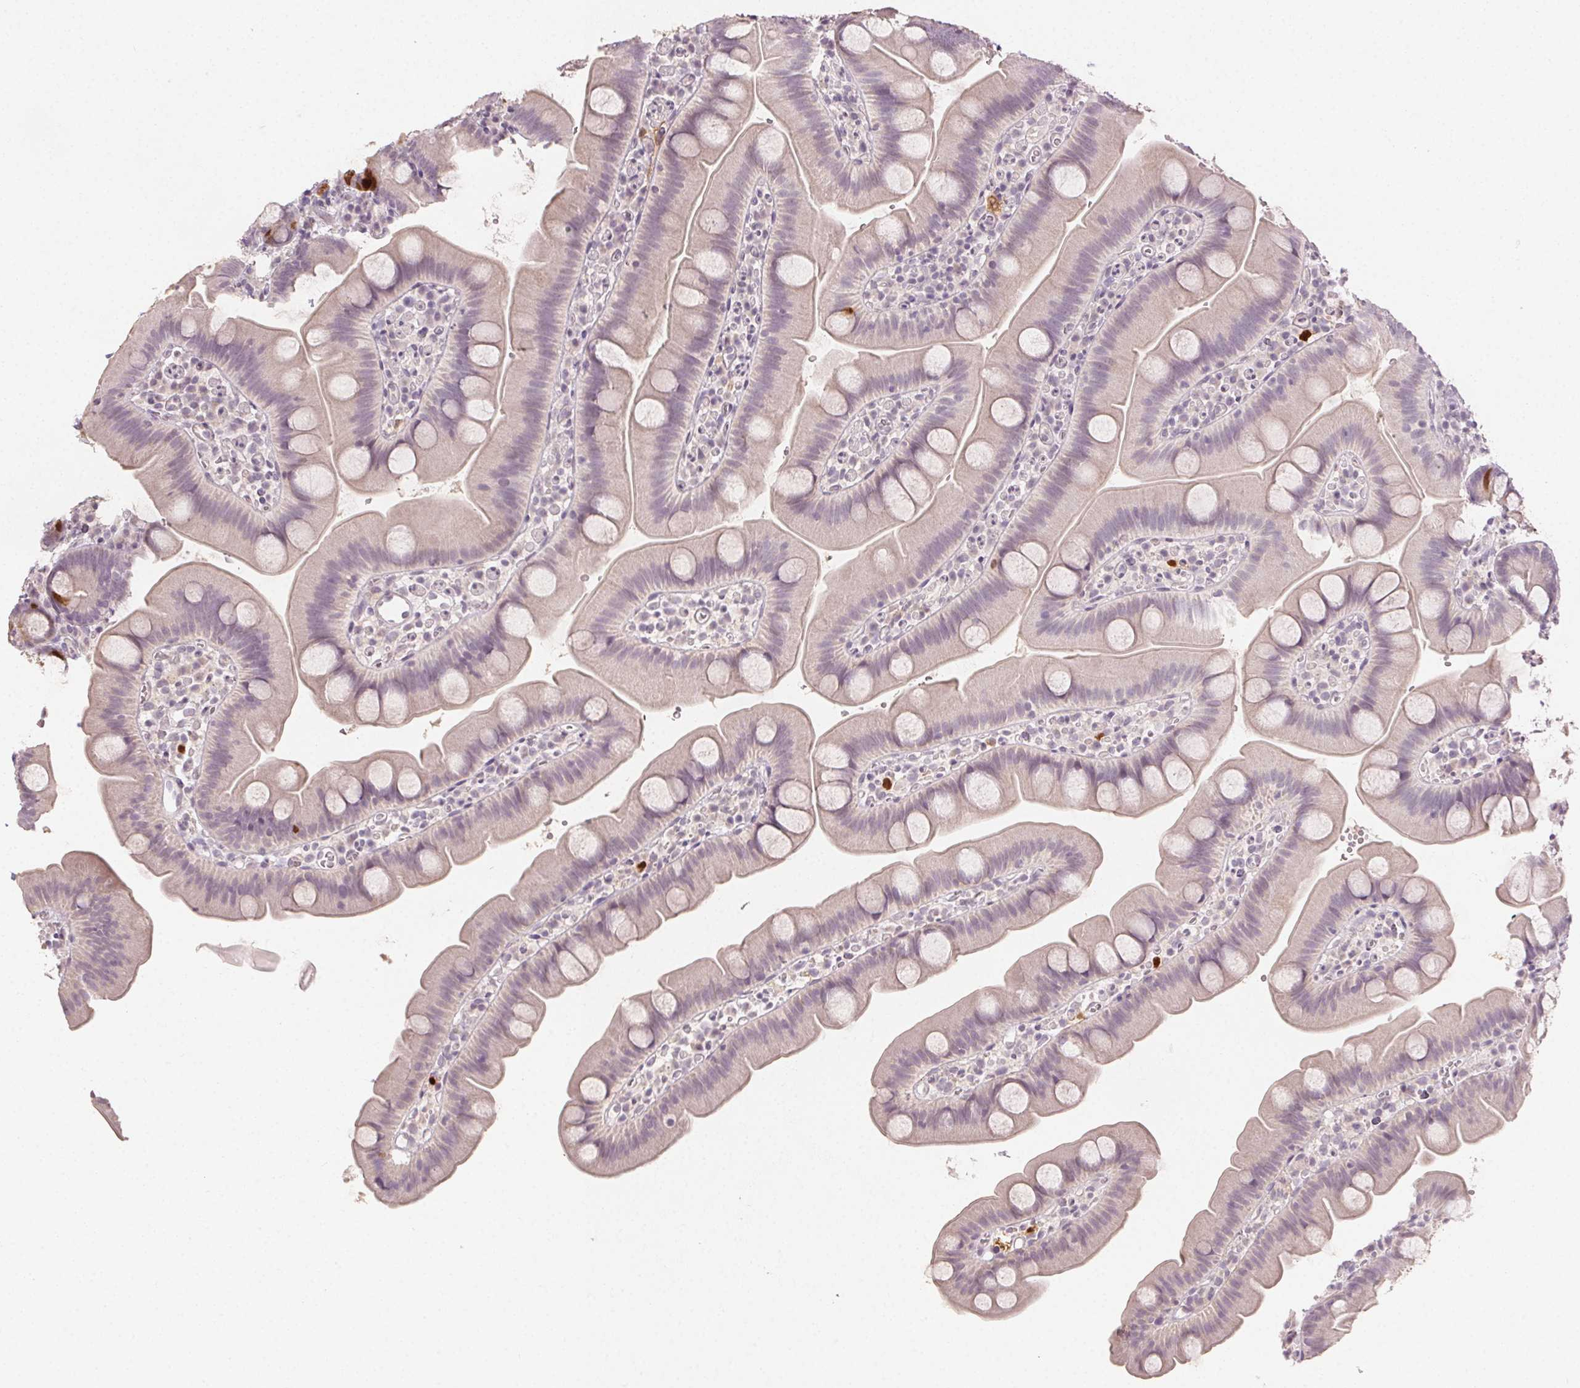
{"staining": {"intensity": "strong", "quantity": "<25%", "location": "nuclear"}, "tissue": "small intestine", "cell_type": "Glandular cells", "image_type": "normal", "snomed": [{"axis": "morphology", "description": "Normal tissue, NOS"}, {"axis": "topography", "description": "Small intestine"}], "caption": "Protein analysis of unremarkable small intestine shows strong nuclear positivity in about <25% of glandular cells. (brown staining indicates protein expression, while blue staining denotes nuclei).", "gene": "ANLN", "patient": {"sex": "female", "age": 68}}